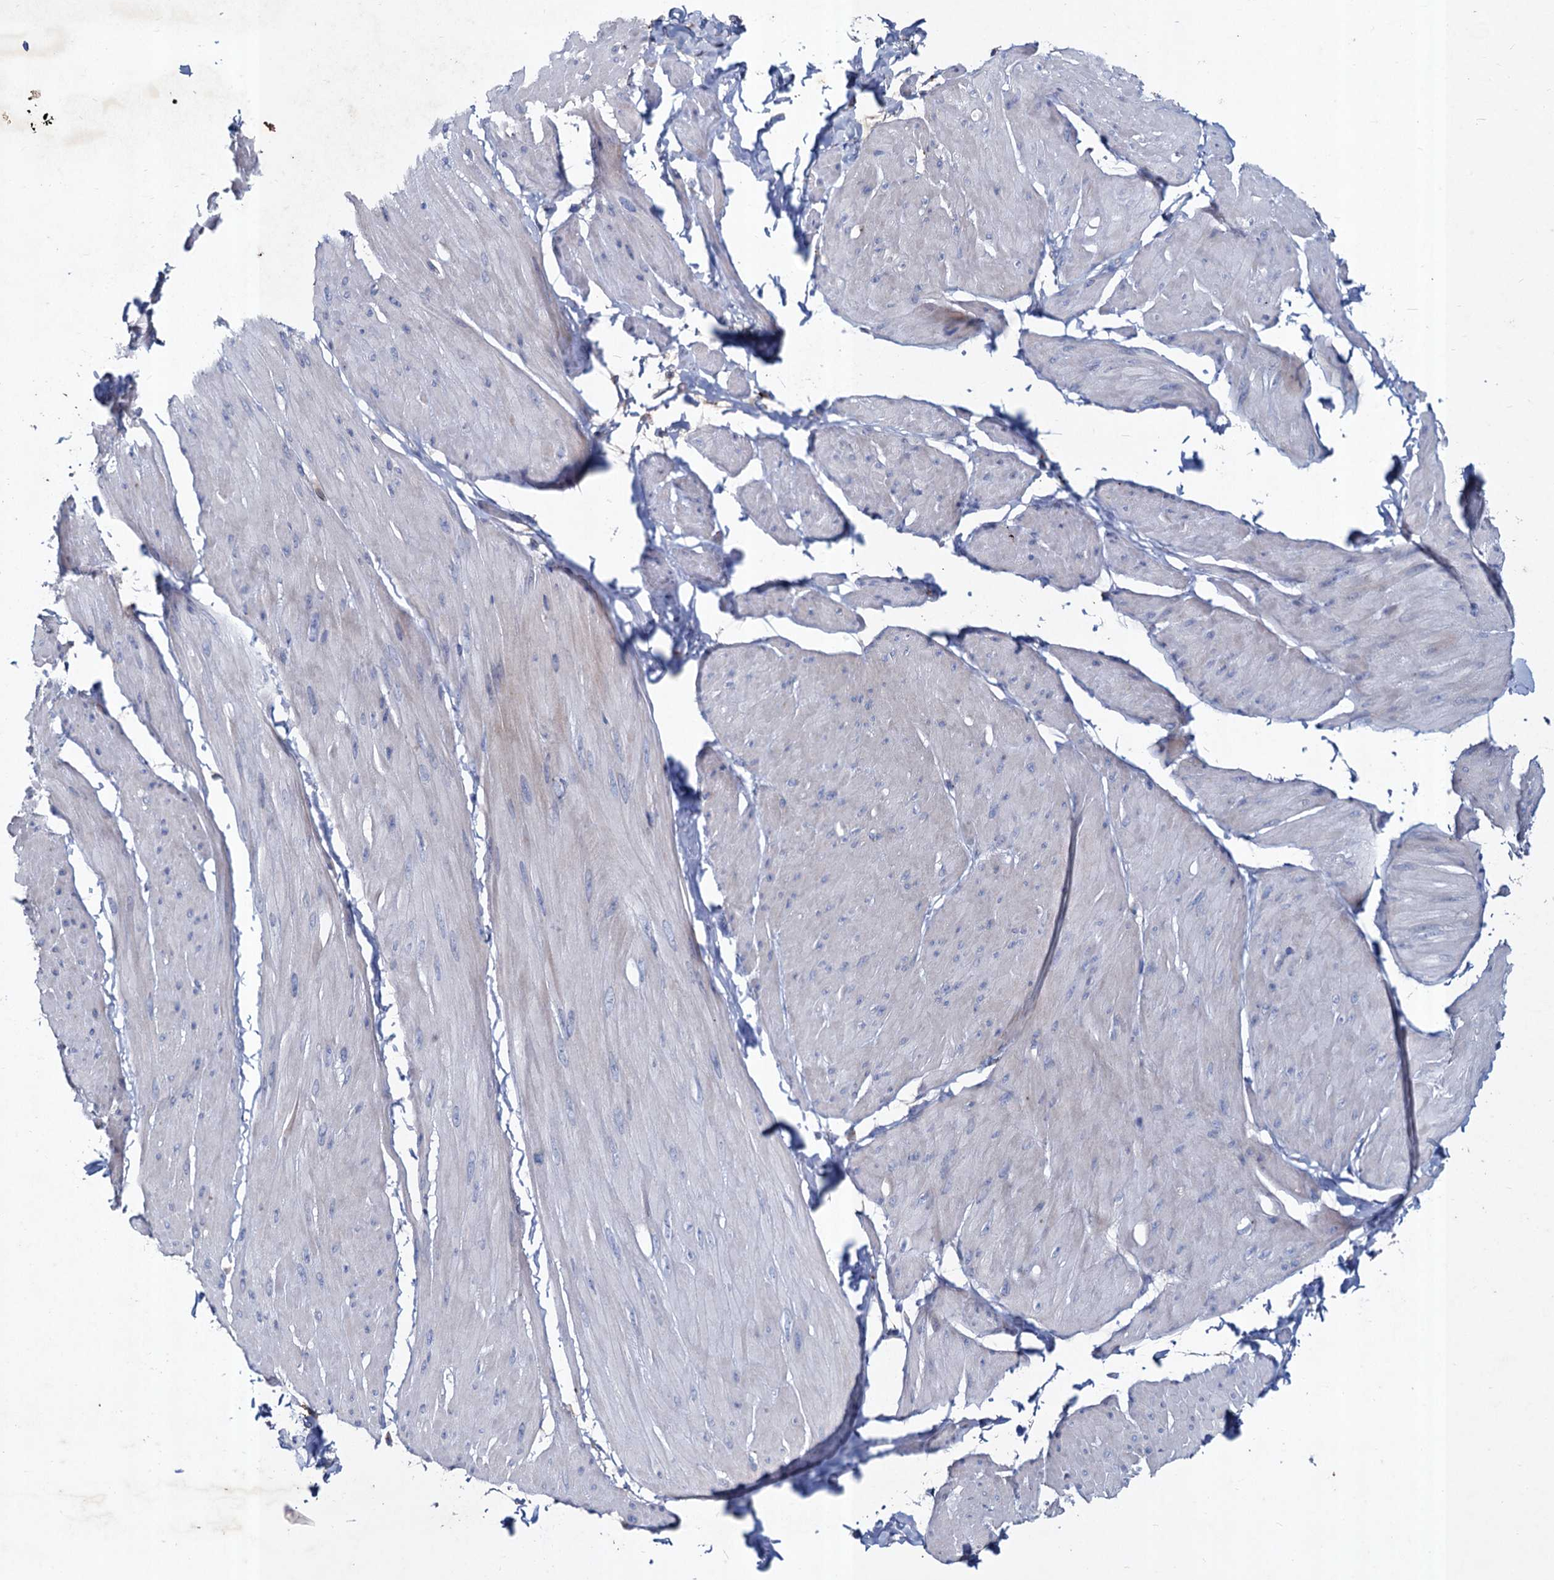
{"staining": {"intensity": "negative", "quantity": "none", "location": "none"}, "tissue": "smooth muscle", "cell_type": "Smooth muscle cells", "image_type": "normal", "snomed": [{"axis": "morphology", "description": "Urothelial carcinoma, High grade"}, {"axis": "topography", "description": "Urinary bladder"}], "caption": "Human smooth muscle stained for a protein using immunohistochemistry (IHC) demonstrates no expression in smooth muscle cells.", "gene": "TMX2", "patient": {"sex": "male", "age": 46}}